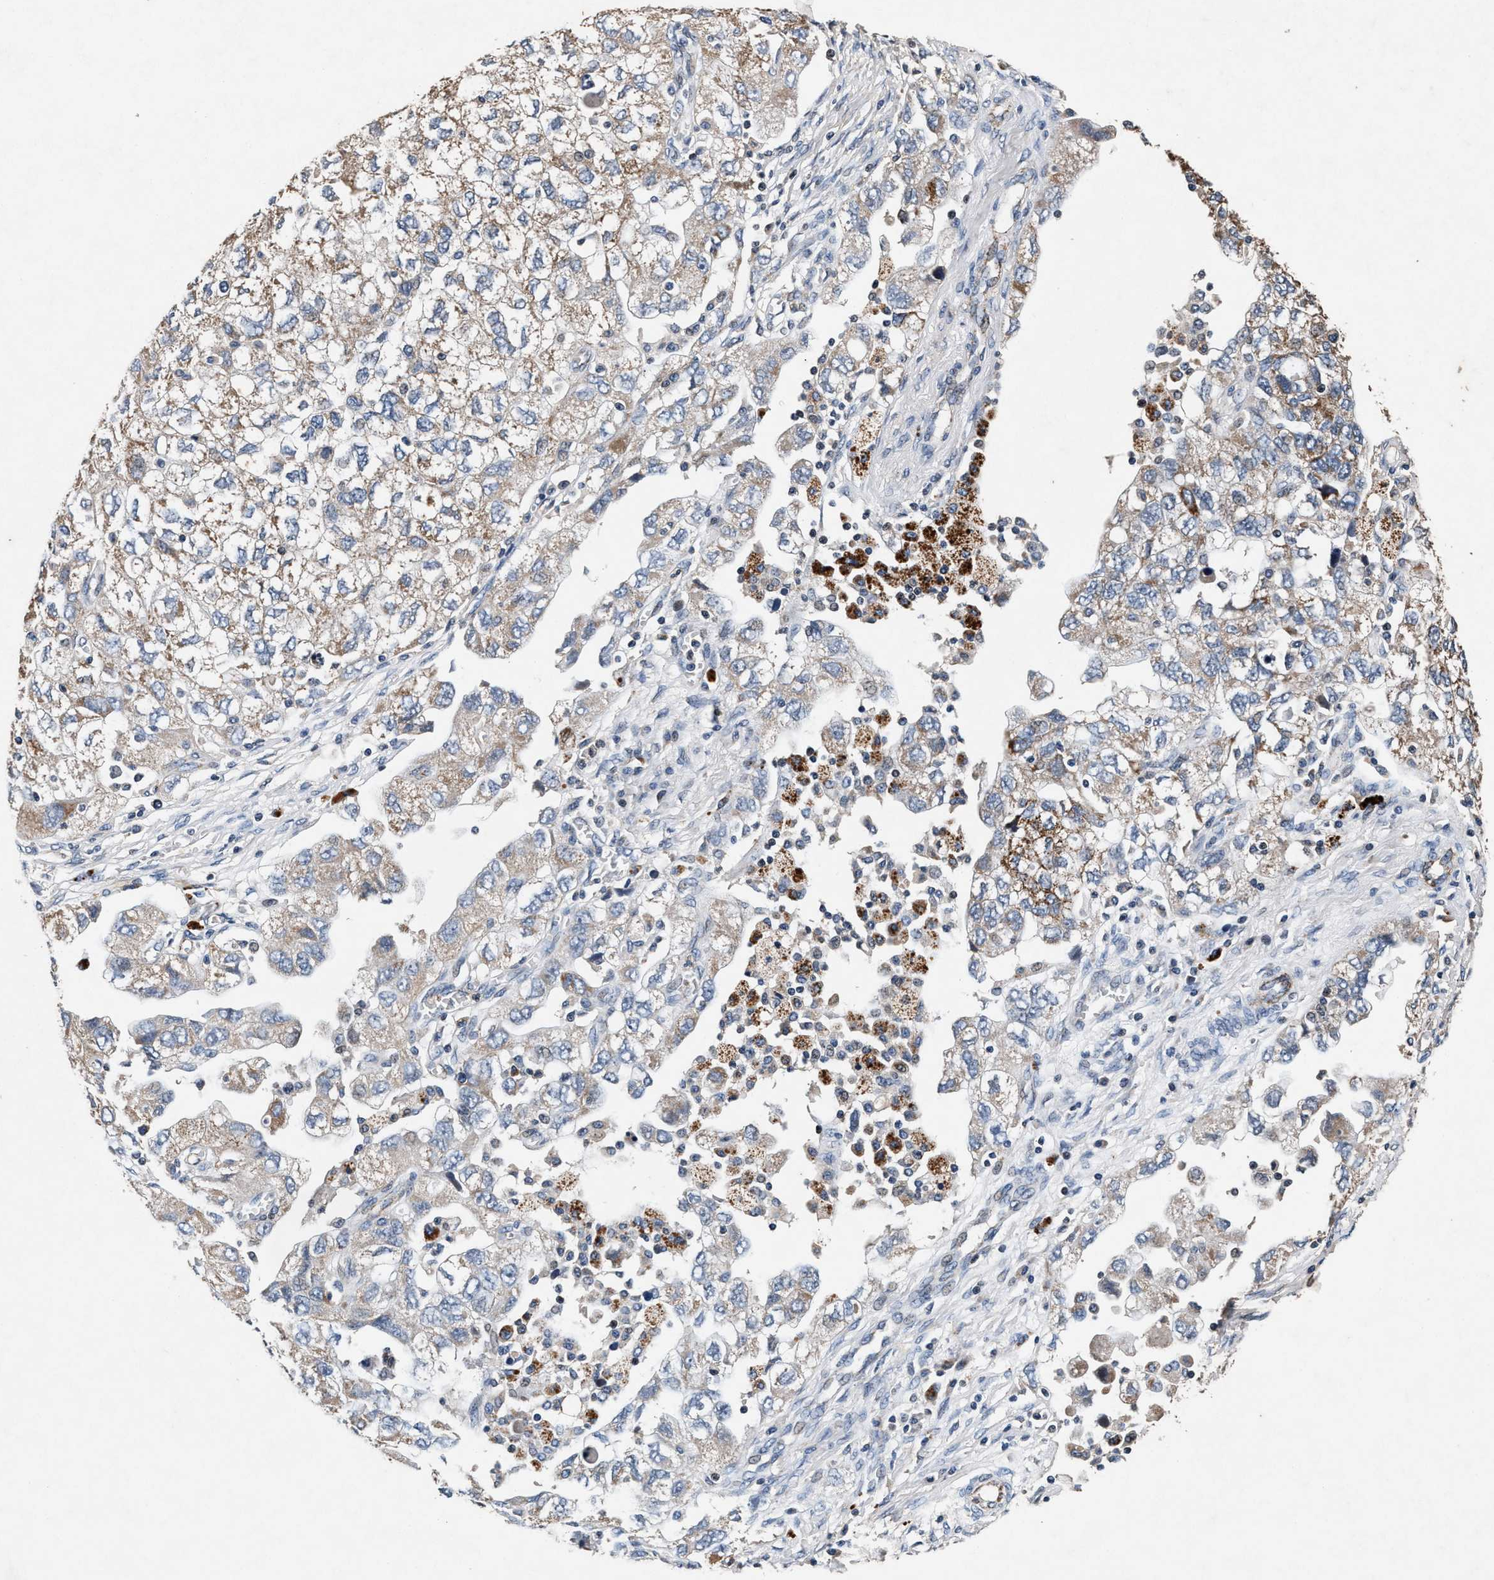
{"staining": {"intensity": "weak", "quantity": "25%-75%", "location": "cytoplasmic/membranous"}, "tissue": "ovarian cancer", "cell_type": "Tumor cells", "image_type": "cancer", "snomed": [{"axis": "morphology", "description": "Carcinoma, NOS"}, {"axis": "morphology", "description": "Cystadenocarcinoma, serous, NOS"}, {"axis": "topography", "description": "Ovary"}], "caption": "Immunohistochemistry staining of ovarian cancer, which demonstrates low levels of weak cytoplasmic/membranous staining in about 25%-75% of tumor cells indicating weak cytoplasmic/membranous protein positivity. The staining was performed using DAB (3,3'-diaminobenzidine) (brown) for protein detection and nuclei were counterstained in hematoxylin (blue).", "gene": "PKD2L1", "patient": {"sex": "female", "age": 69}}